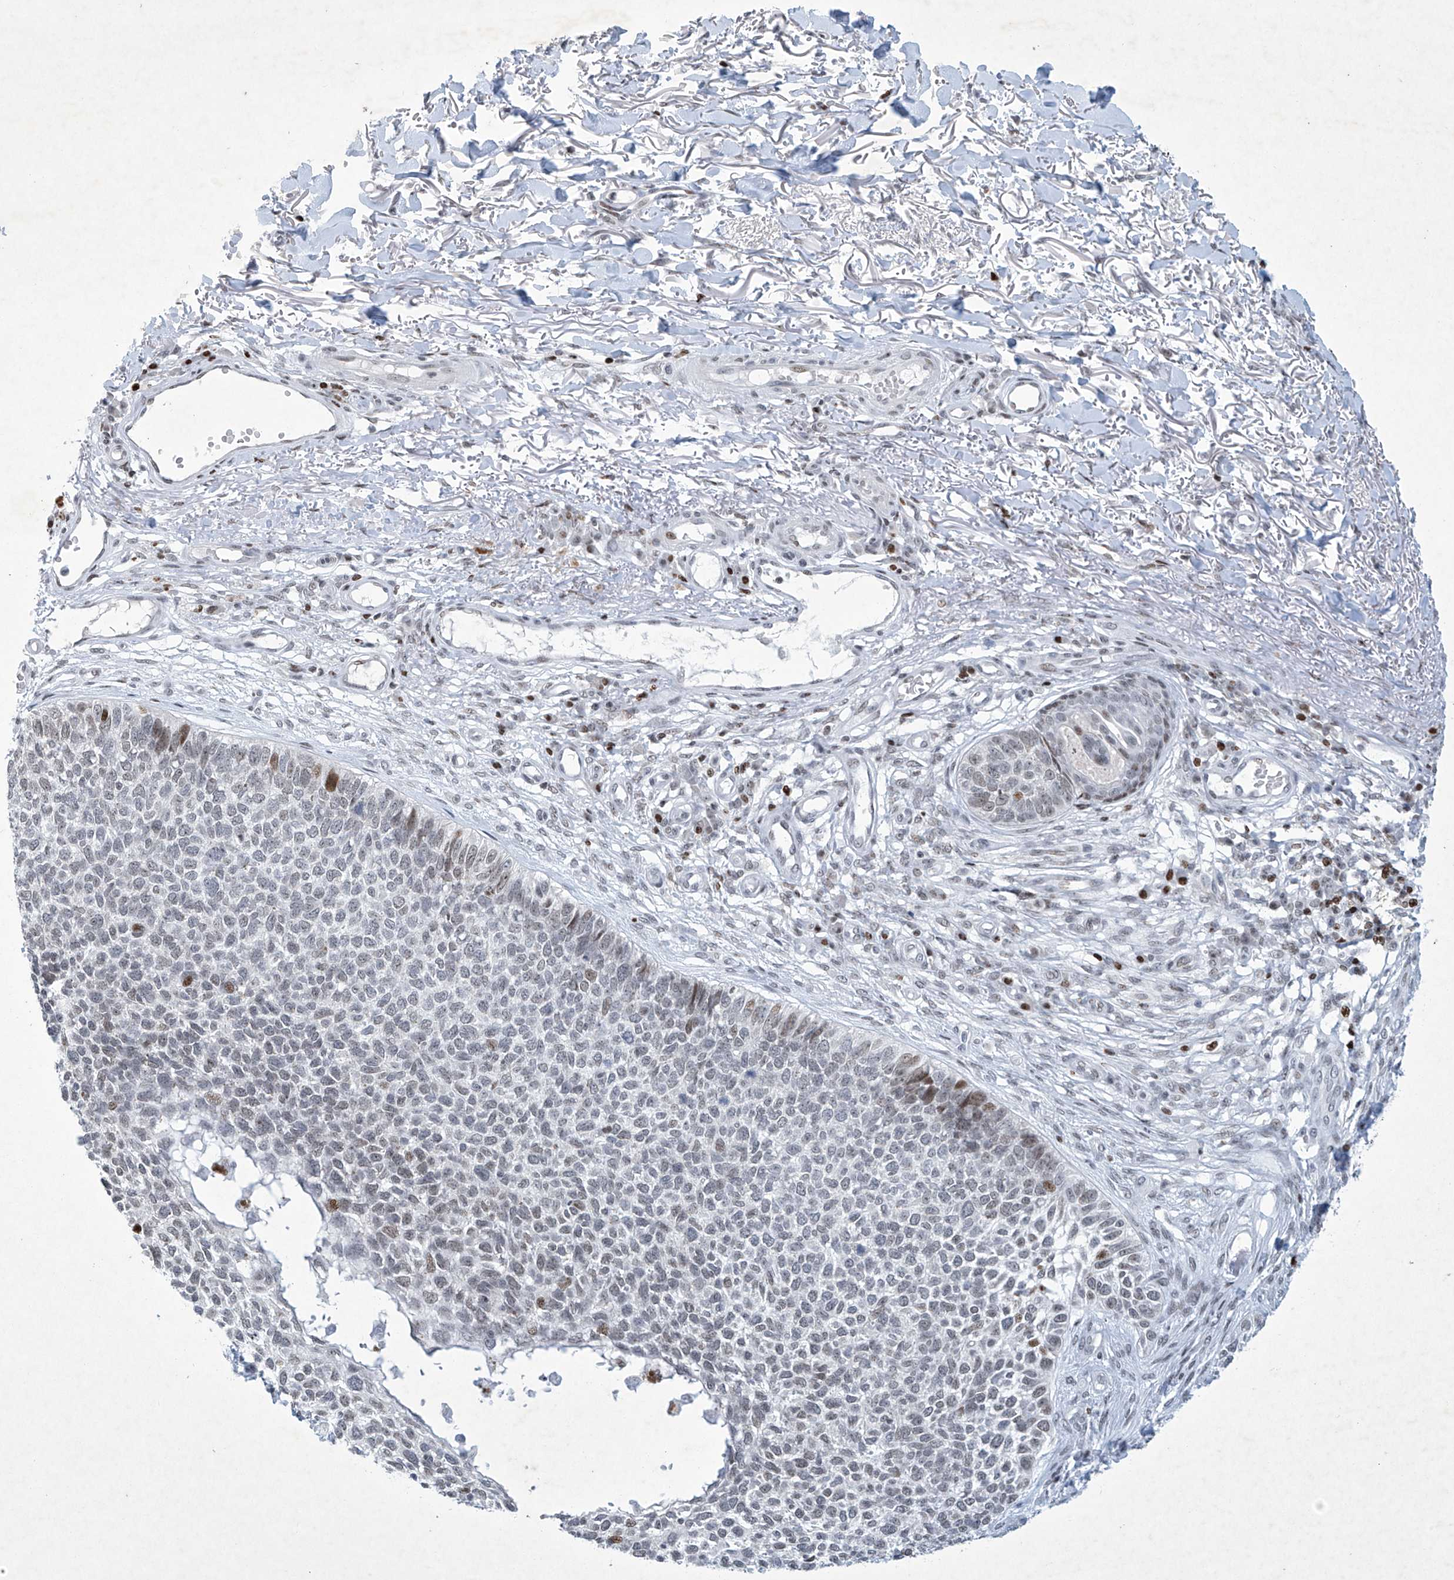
{"staining": {"intensity": "moderate", "quantity": "<25%", "location": "nuclear"}, "tissue": "skin cancer", "cell_type": "Tumor cells", "image_type": "cancer", "snomed": [{"axis": "morphology", "description": "Basal cell carcinoma"}, {"axis": "topography", "description": "Skin"}], "caption": "Protein analysis of skin cancer (basal cell carcinoma) tissue displays moderate nuclear positivity in approximately <25% of tumor cells.", "gene": "RFX7", "patient": {"sex": "female", "age": 84}}